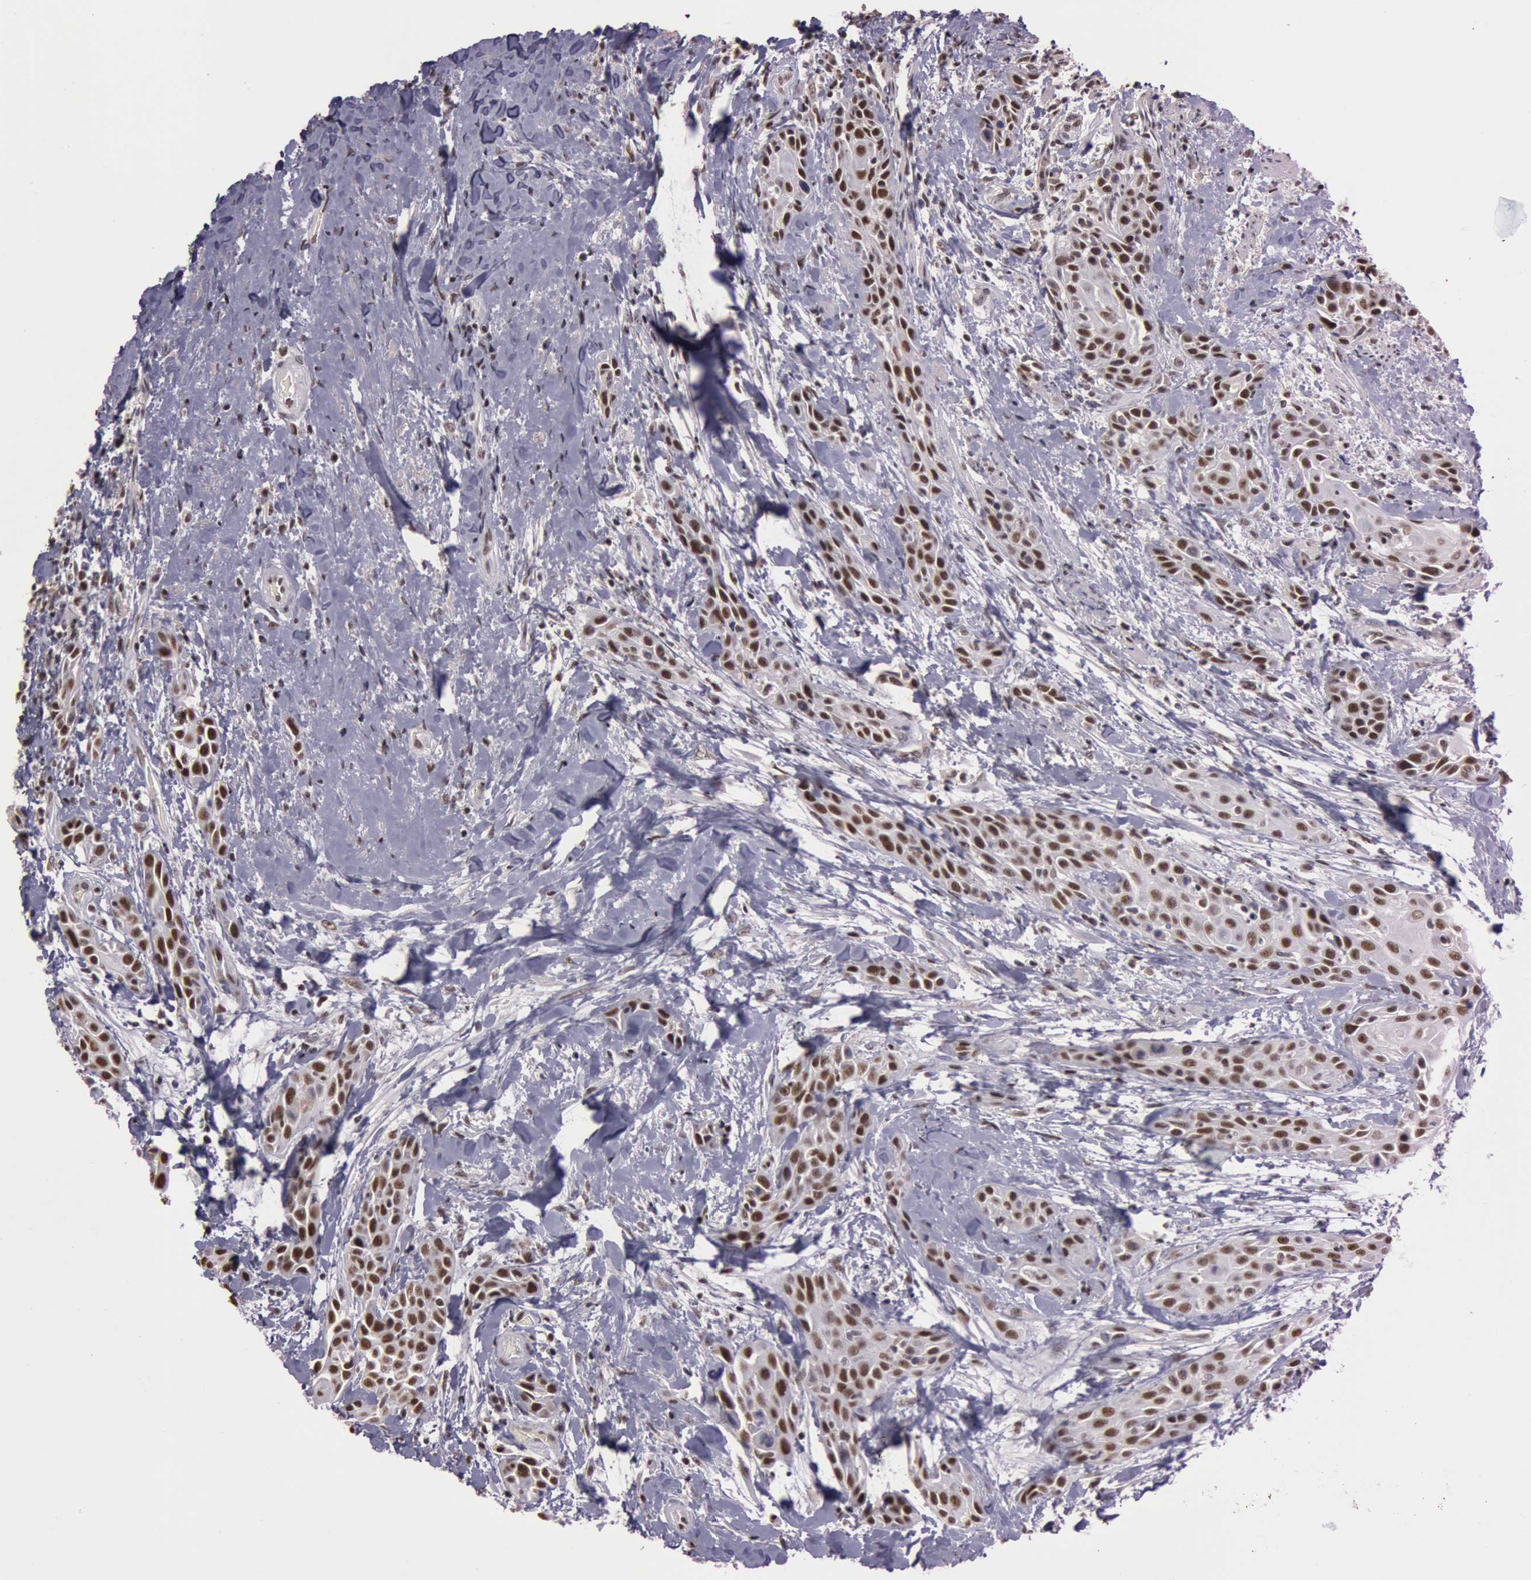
{"staining": {"intensity": "moderate", "quantity": ">75%", "location": "nuclear"}, "tissue": "skin cancer", "cell_type": "Tumor cells", "image_type": "cancer", "snomed": [{"axis": "morphology", "description": "Squamous cell carcinoma, NOS"}, {"axis": "topography", "description": "Skin"}, {"axis": "topography", "description": "Anal"}], "caption": "This is an image of IHC staining of squamous cell carcinoma (skin), which shows moderate expression in the nuclear of tumor cells.", "gene": "TASL", "patient": {"sex": "male", "age": 64}}